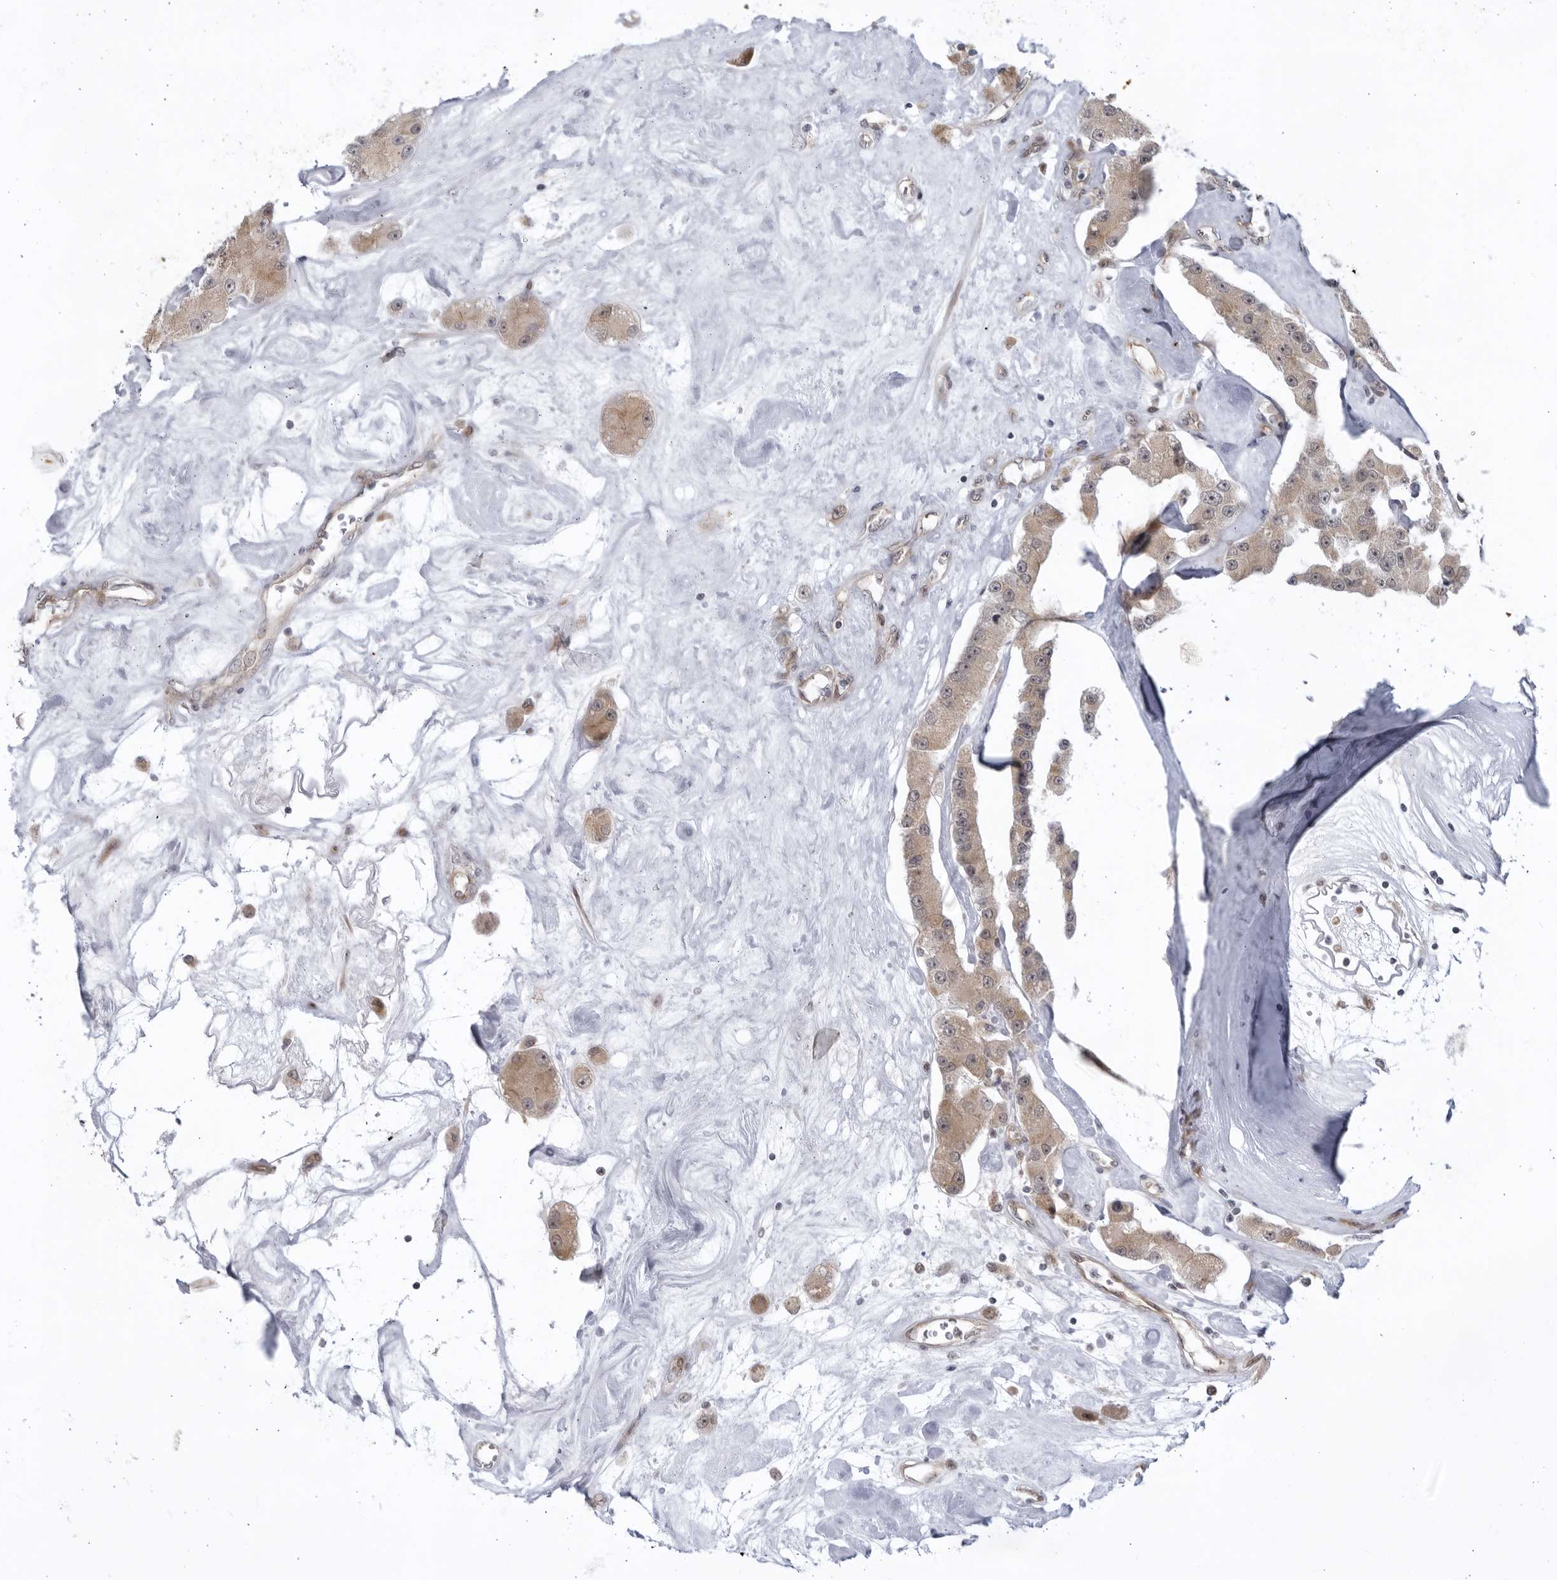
{"staining": {"intensity": "weak", "quantity": ">75%", "location": "cytoplasmic/membranous"}, "tissue": "carcinoid", "cell_type": "Tumor cells", "image_type": "cancer", "snomed": [{"axis": "morphology", "description": "Carcinoid, malignant, NOS"}, {"axis": "topography", "description": "Pancreas"}], "caption": "Malignant carcinoid stained for a protein demonstrates weak cytoplasmic/membranous positivity in tumor cells.", "gene": "ITGB3BP", "patient": {"sex": "male", "age": 41}}